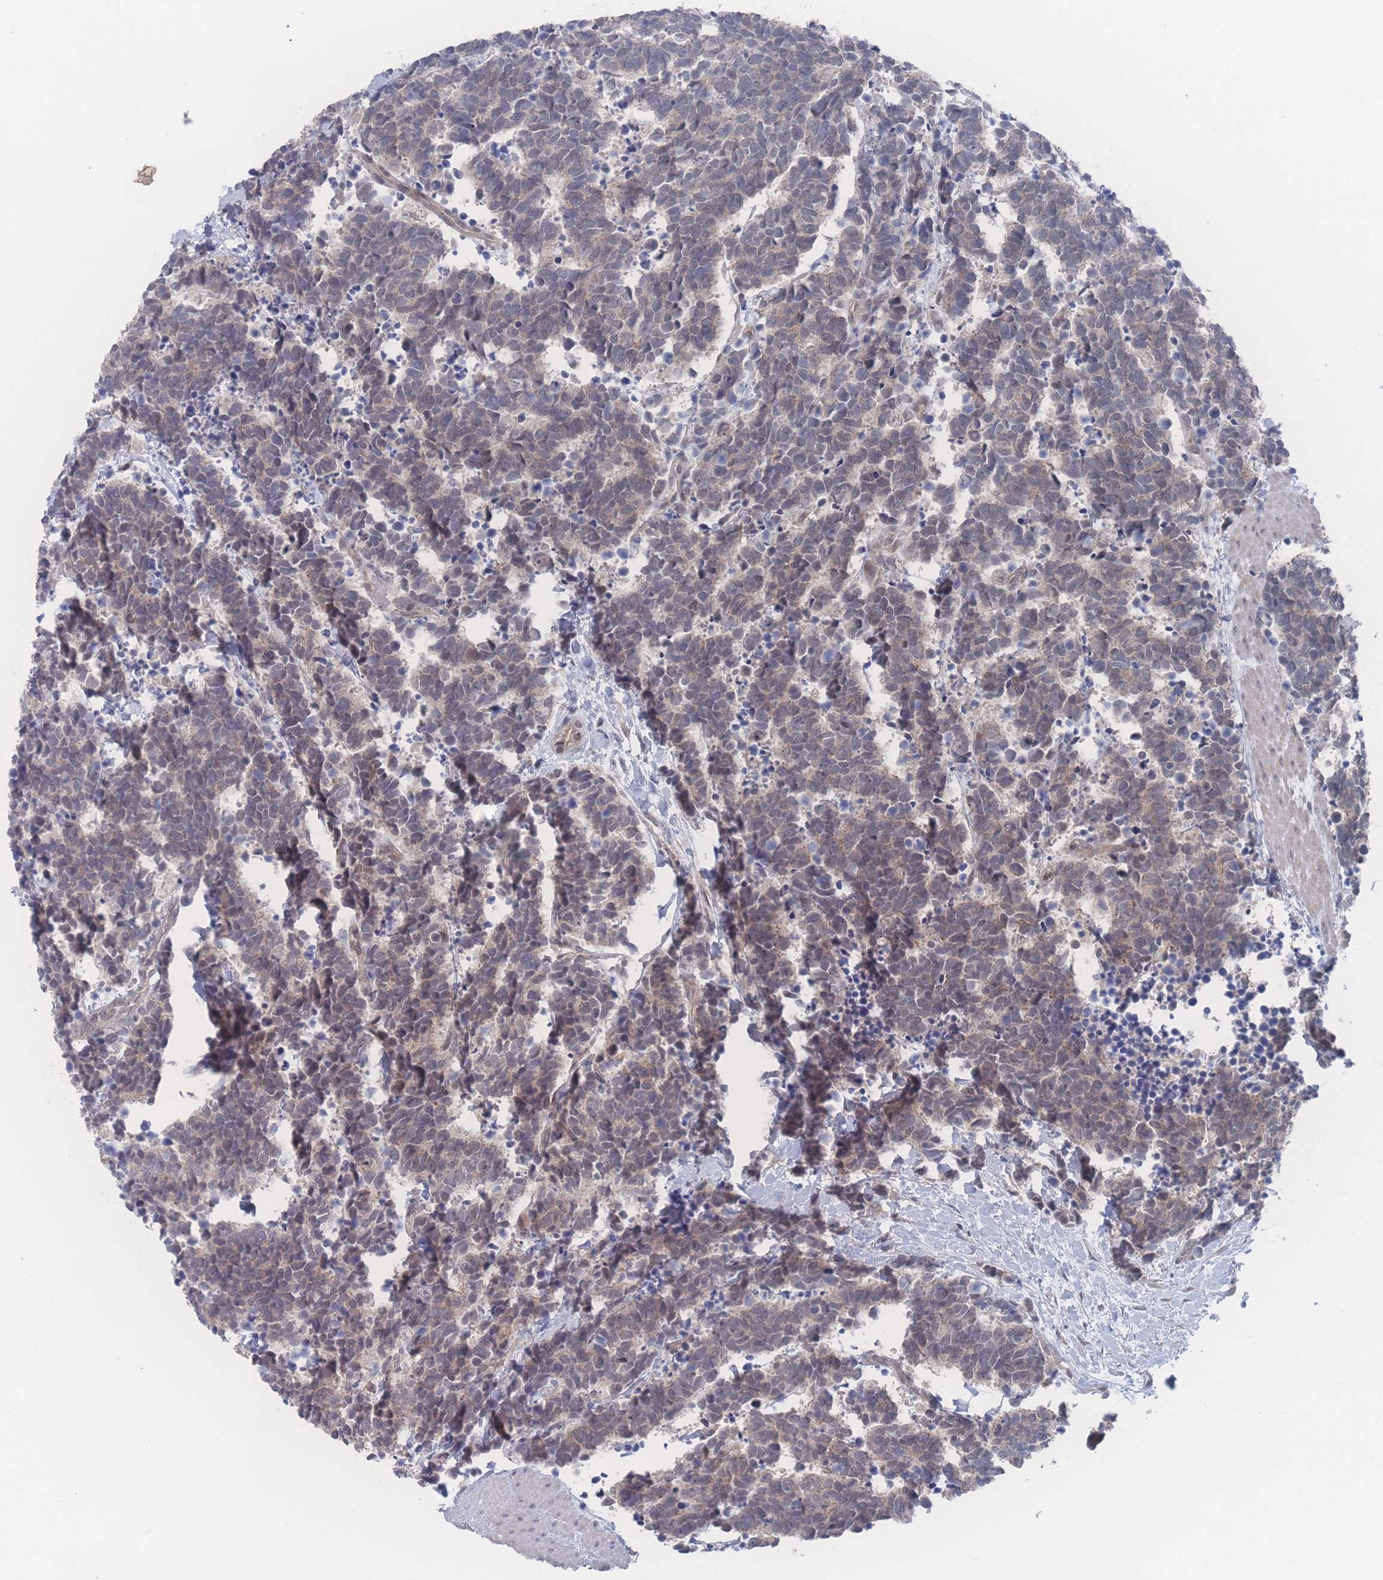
{"staining": {"intensity": "weak", "quantity": "25%-75%", "location": "cytoplasmic/membranous"}, "tissue": "carcinoid", "cell_type": "Tumor cells", "image_type": "cancer", "snomed": [{"axis": "morphology", "description": "Carcinoma, NOS"}, {"axis": "morphology", "description": "Carcinoid, malignant, NOS"}, {"axis": "topography", "description": "Prostate"}], "caption": "This histopathology image displays carcinoma stained with immunohistochemistry (IHC) to label a protein in brown. The cytoplasmic/membranous of tumor cells show weak positivity for the protein. Nuclei are counter-stained blue.", "gene": "NBEAL1", "patient": {"sex": "male", "age": 57}}